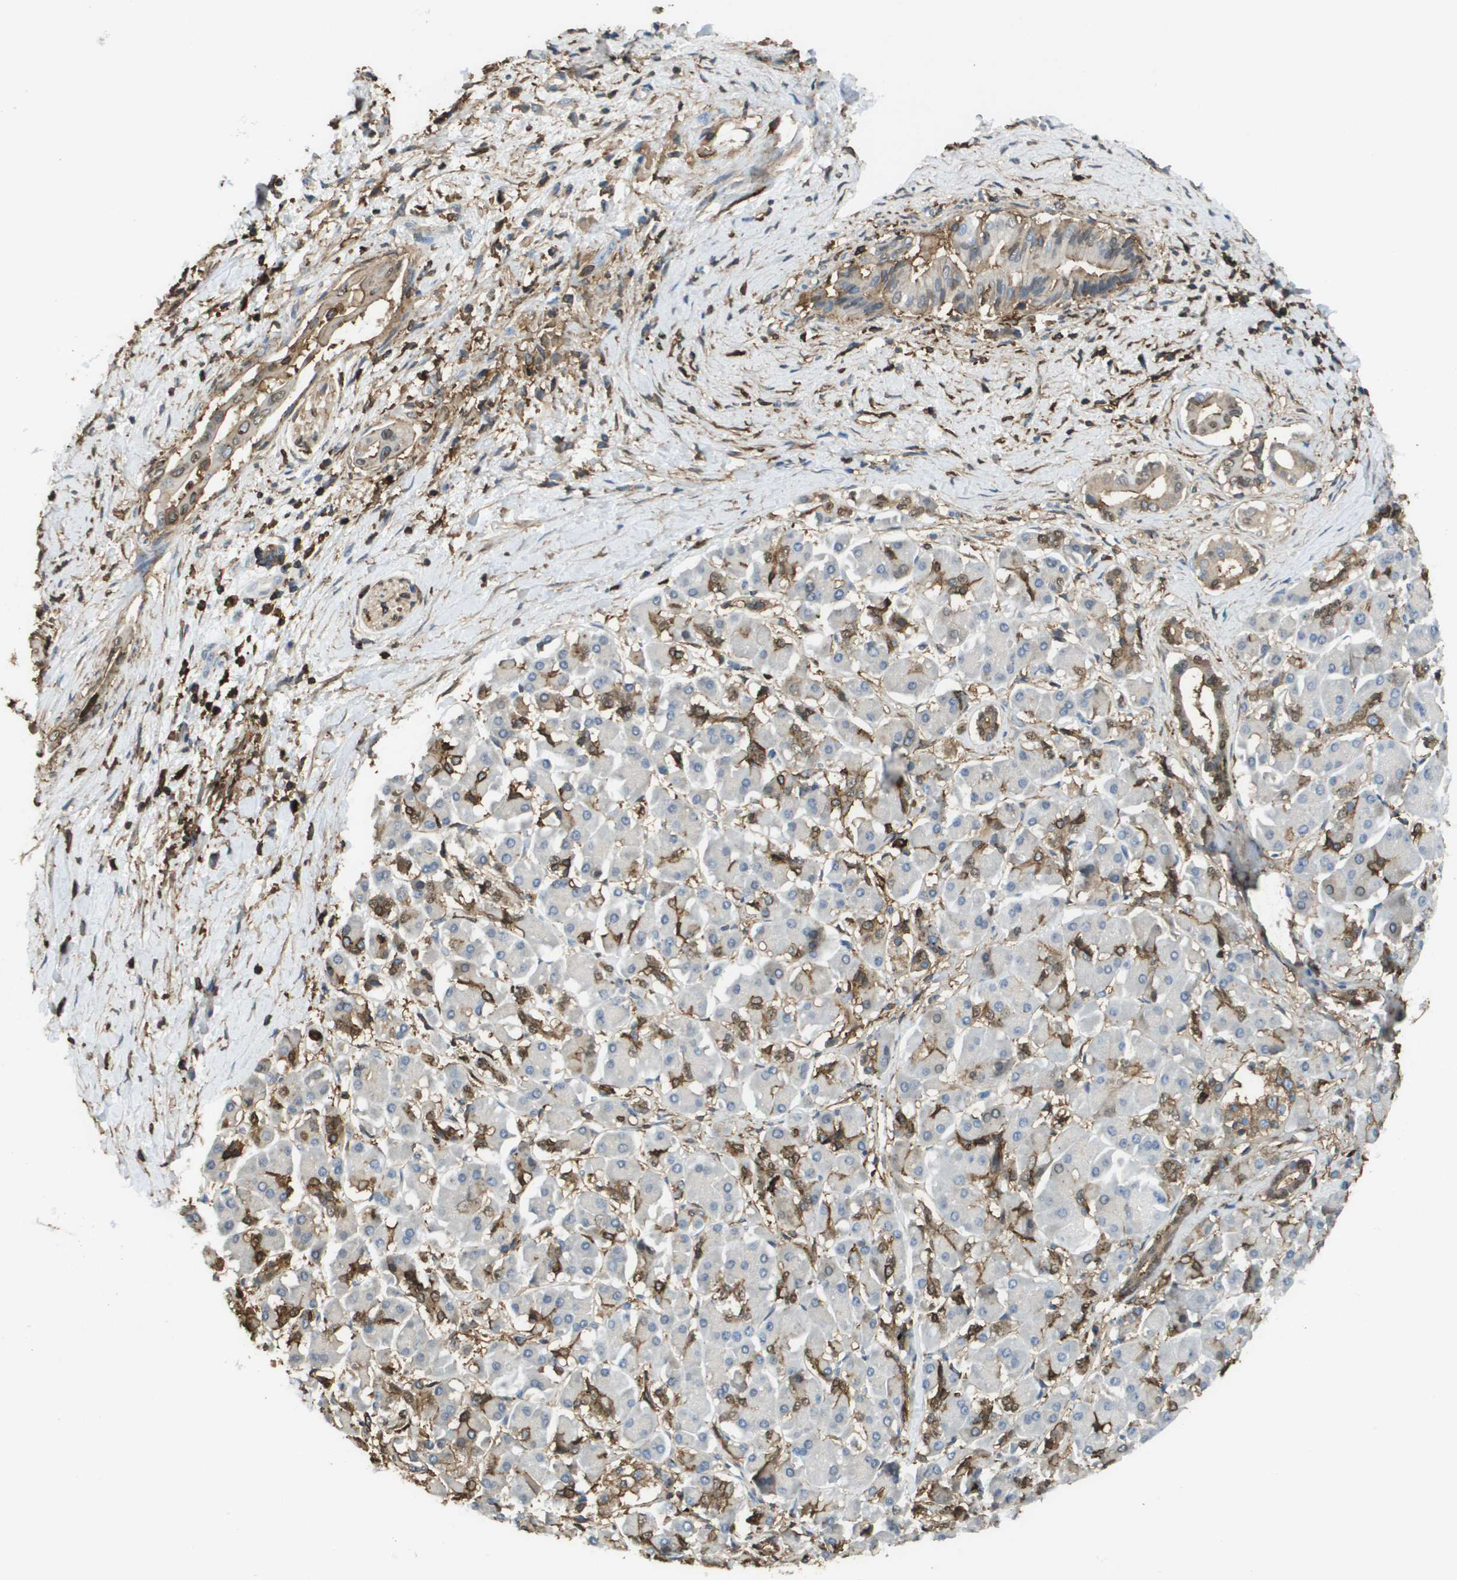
{"staining": {"intensity": "weak", "quantity": "<25%", "location": "cytoplasmic/membranous"}, "tissue": "pancreatic cancer", "cell_type": "Tumor cells", "image_type": "cancer", "snomed": [{"axis": "morphology", "description": "Adenocarcinoma, NOS"}, {"axis": "topography", "description": "Pancreas"}], "caption": "DAB (3,3'-diaminobenzidine) immunohistochemical staining of human pancreatic cancer reveals no significant staining in tumor cells.", "gene": "PASK", "patient": {"sex": "male", "age": 55}}